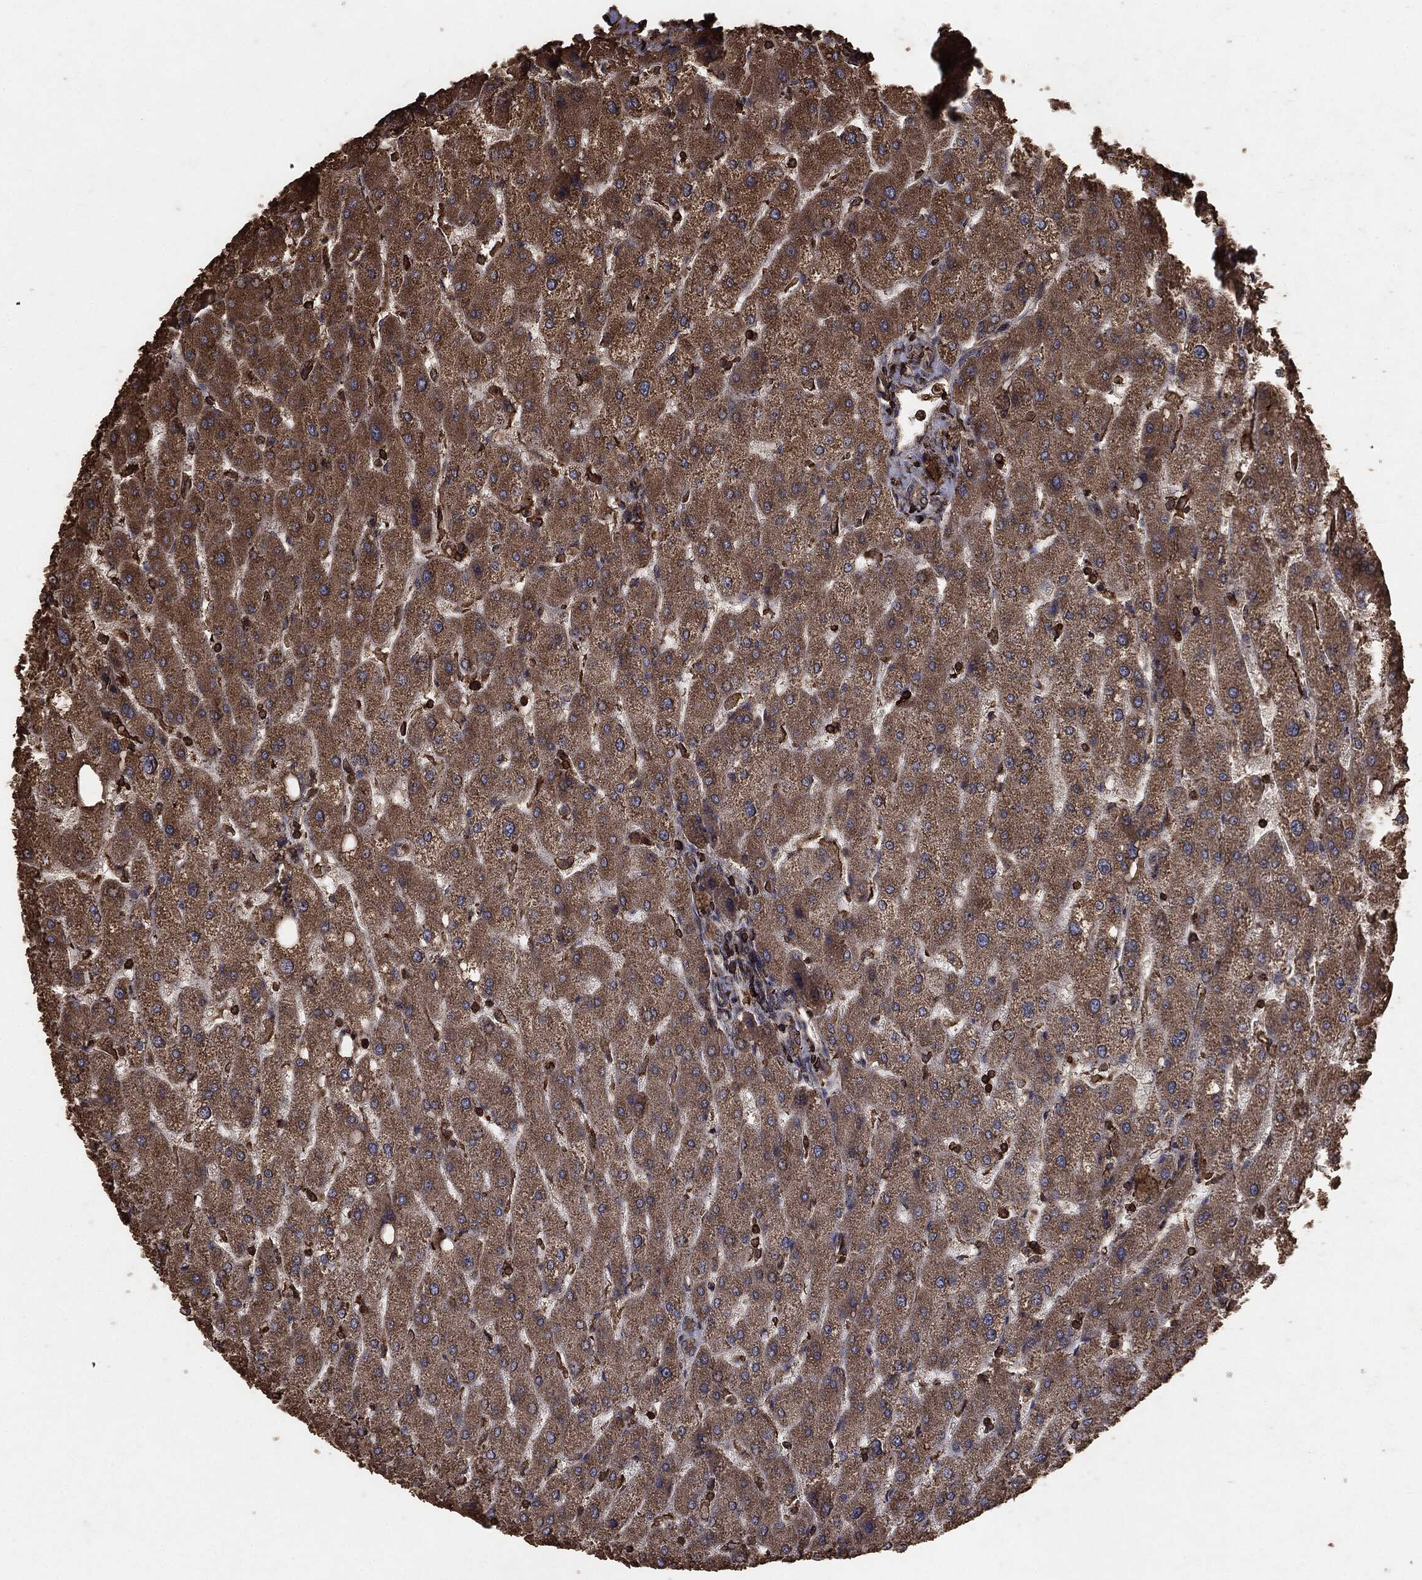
{"staining": {"intensity": "negative", "quantity": "none", "location": "none"}, "tissue": "liver", "cell_type": "Cholangiocytes", "image_type": "normal", "snomed": [{"axis": "morphology", "description": "Normal tissue, NOS"}, {"axis": "topography", "description": "Liver"}], "caption": "This is a image of immunohistochemistry staining of benign liver, which shows no staining in cholangiocytes. (Immunohistochemistry, brightfield microscopy, high magnification).", "gene": "MTOR", "patient": {"sex": "male", "age": 67}}